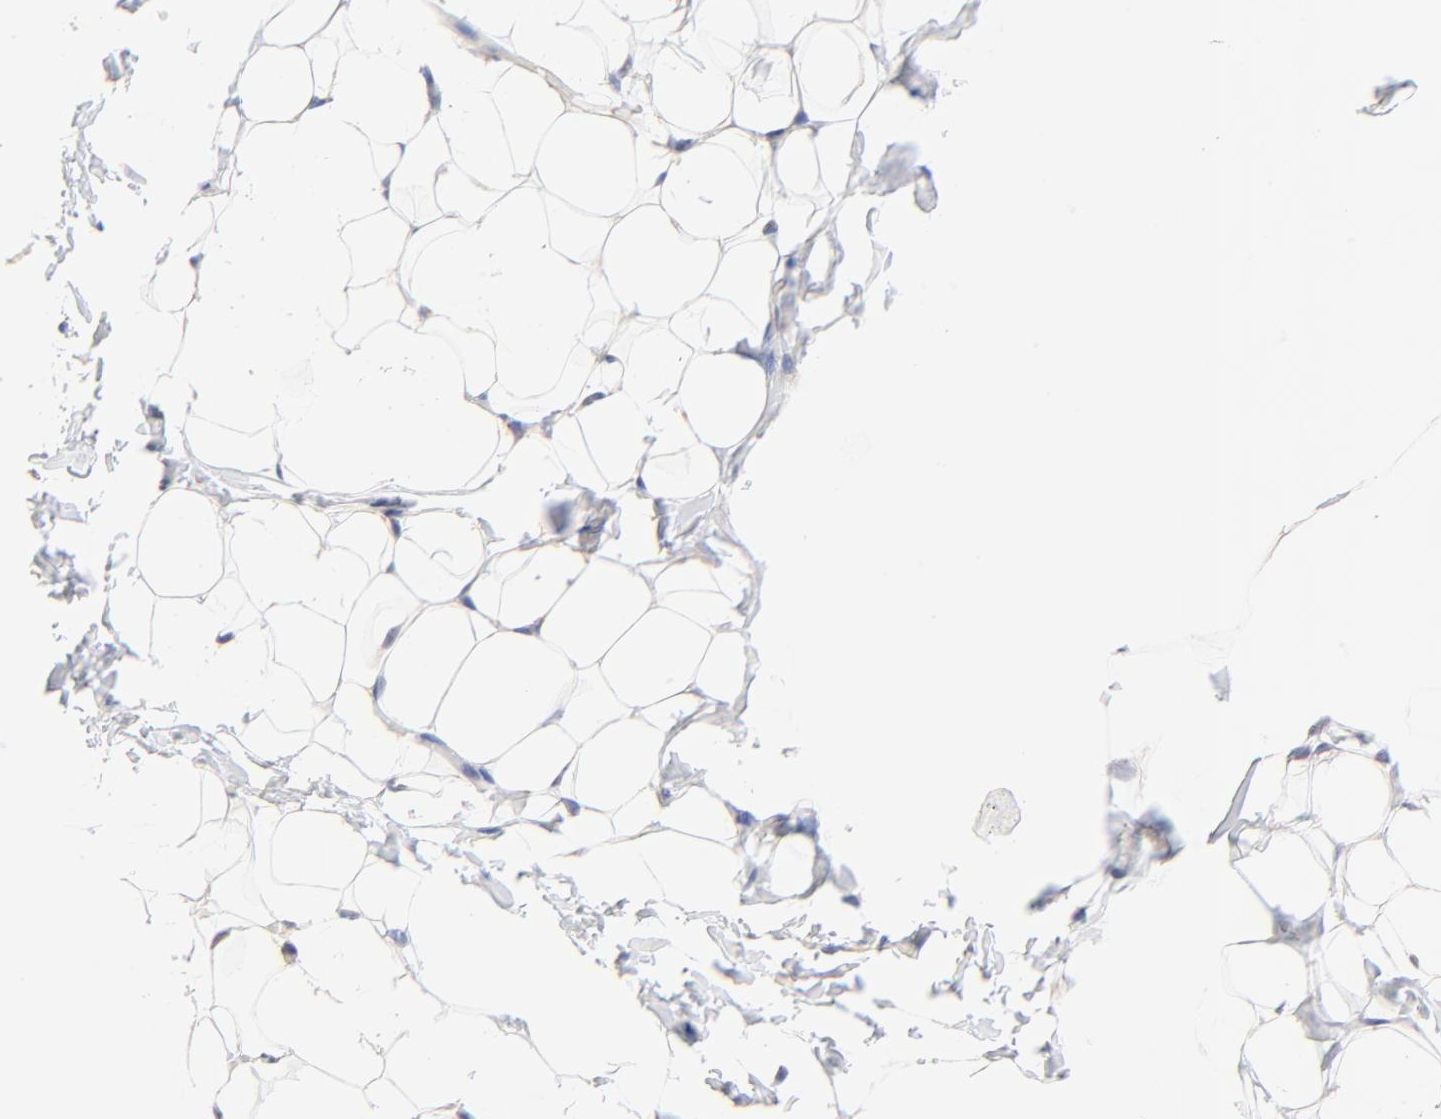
{"staining": {"intensity": "negative", "quantity": "none", "location": "none"}, "tissue": "adipose tissue", "cell_type": "Adipocytes", "image_type": "normal", "snomed": [{"axis": "morphology", "description": "Normal tissue, NOS"}, {"axis": "topography", "description": "Soft tissue"}], "caption": "Immunohistochemistry histopathology image of unremarkable adipose tissue stained for a protein (brown), which exhibits no staining in adipocytes.", "gene": "PTK7", "patient": {"sex": "male", "age": 26}}